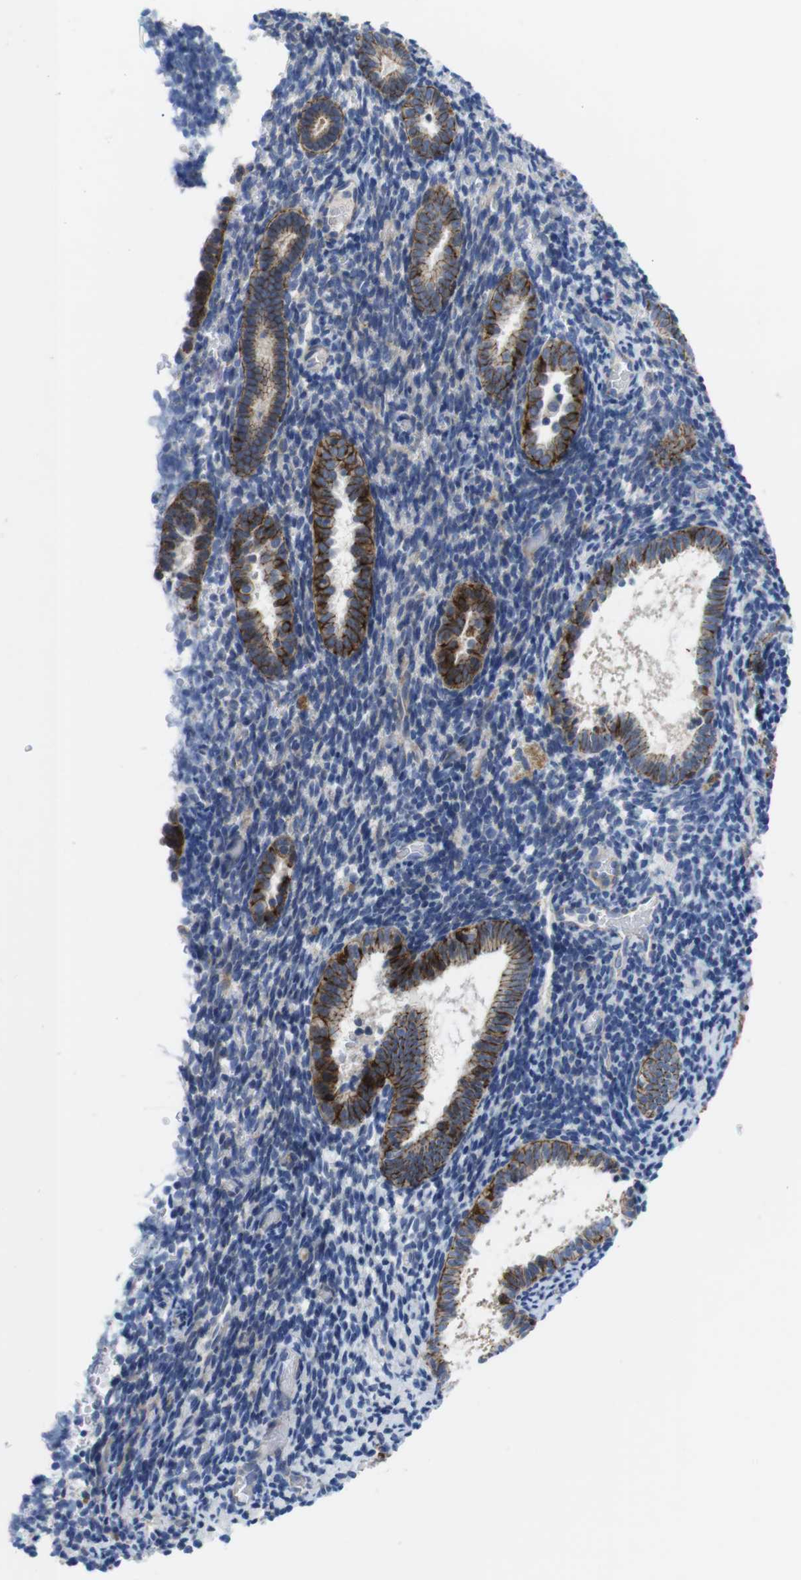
{"staining": {"intensity": "negative", "quantity": "none", "location": "none"}, "tissue": "endometrium", "cell_type": "Cells in endometrial stroma", "image_type": "normal", "snomed": [{"axis": "morphology", "description": "Normal tissue, NOS"}, {"axis": "topography", "description": "Endometrium"}], "caption": "DAB immunohistochemical staining of benign endometrium demonstrates no significant staining in cells in endometrial stroma.", "gene": "SCRIB", "patient": {"sex": "female", "age": 51}}